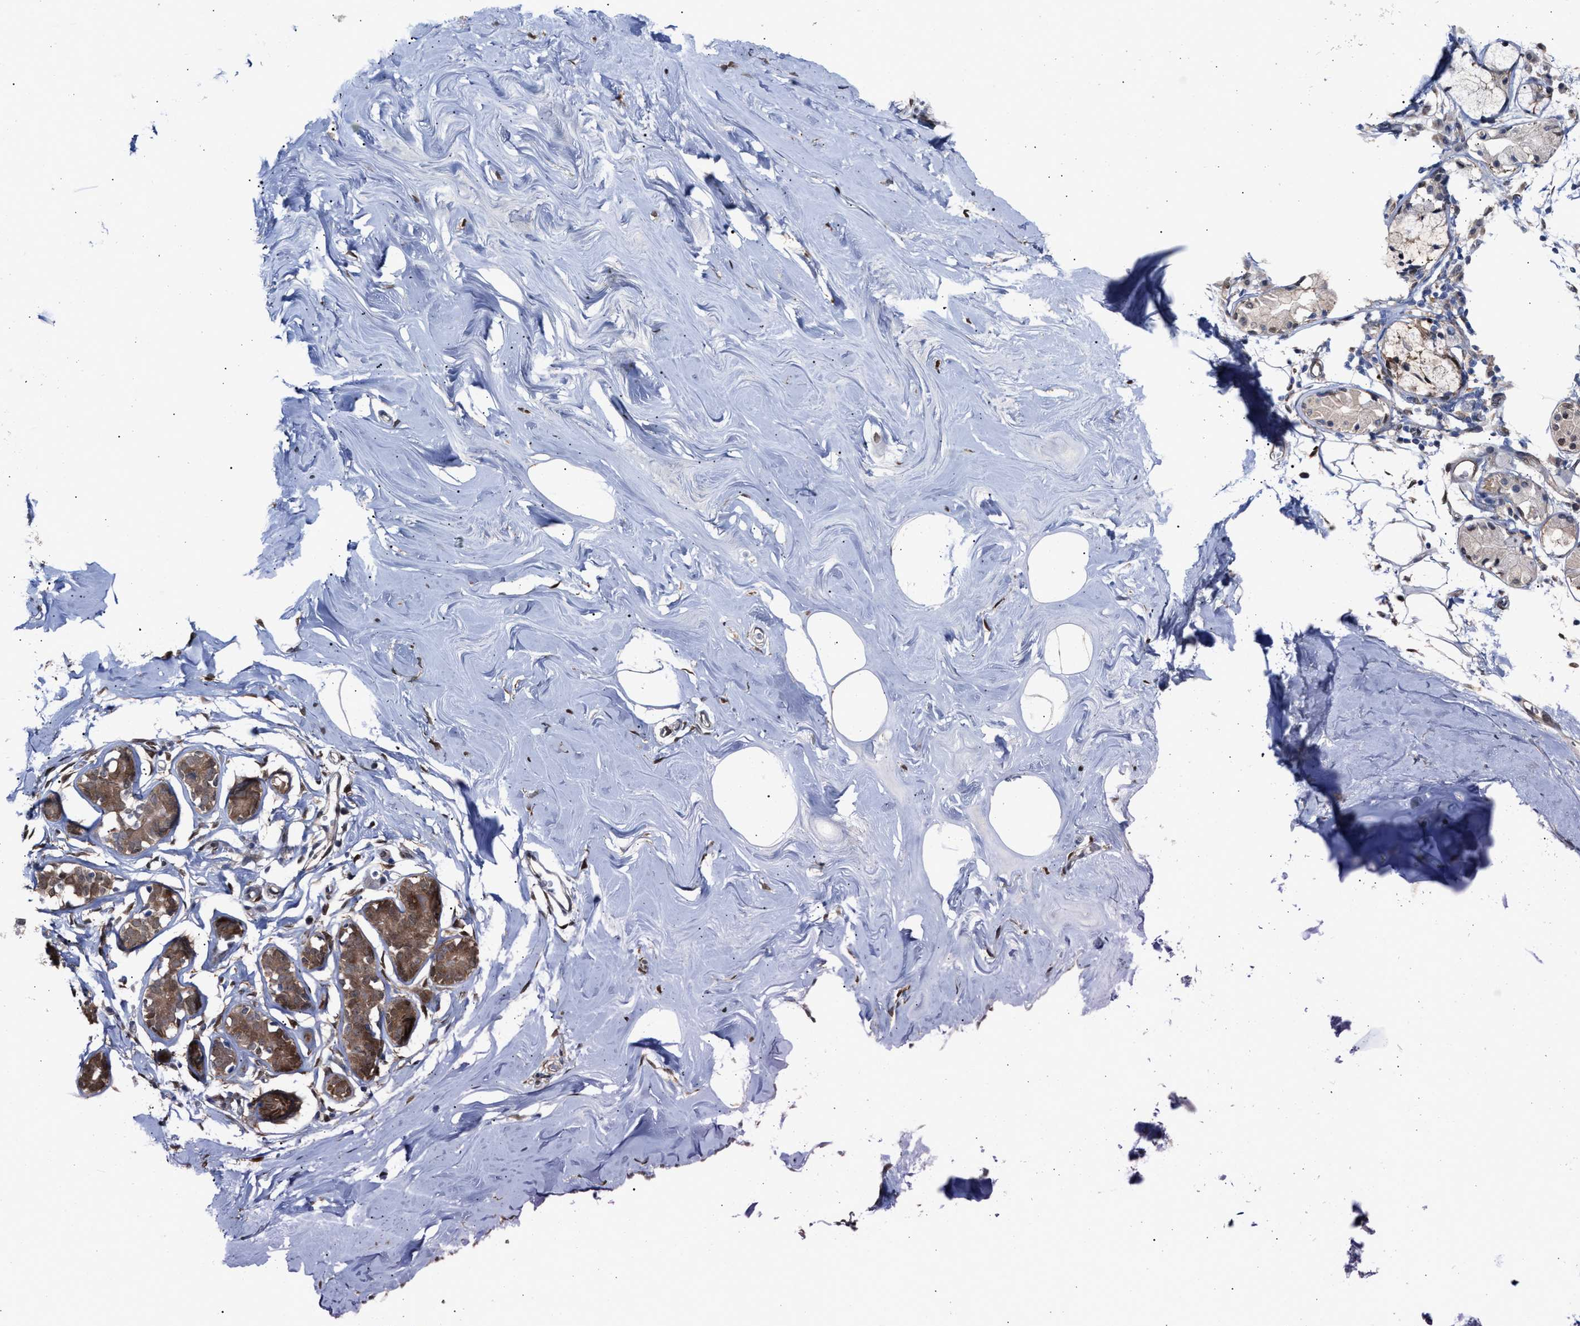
{"staining": {"intensity": "weak", "quantity": ">75%", "location": "nuclear"}, "tissue": "adipose tissue", "cell_type": "Adipocytes", "image_type": "normal", "snomed": [{"axis": "morphology", "description": "Normal tissue, NOS"}, {"axis": "morphology", "description": "Fibrosis, NOS"}, {"axis": "topography", "description": "Breast"}, {"axis": "topography", "description": "Adipose tissue"}], "caption": "Immunohistochemistry (IHC) image of unremarkable human adipose tissue stained for a protein (brown), which demonstrates low levels of weak nuclear expression in about >75% of adipocytes.", "gene": "TP53I3", "patient": {"sex": "female", "age": 39}}